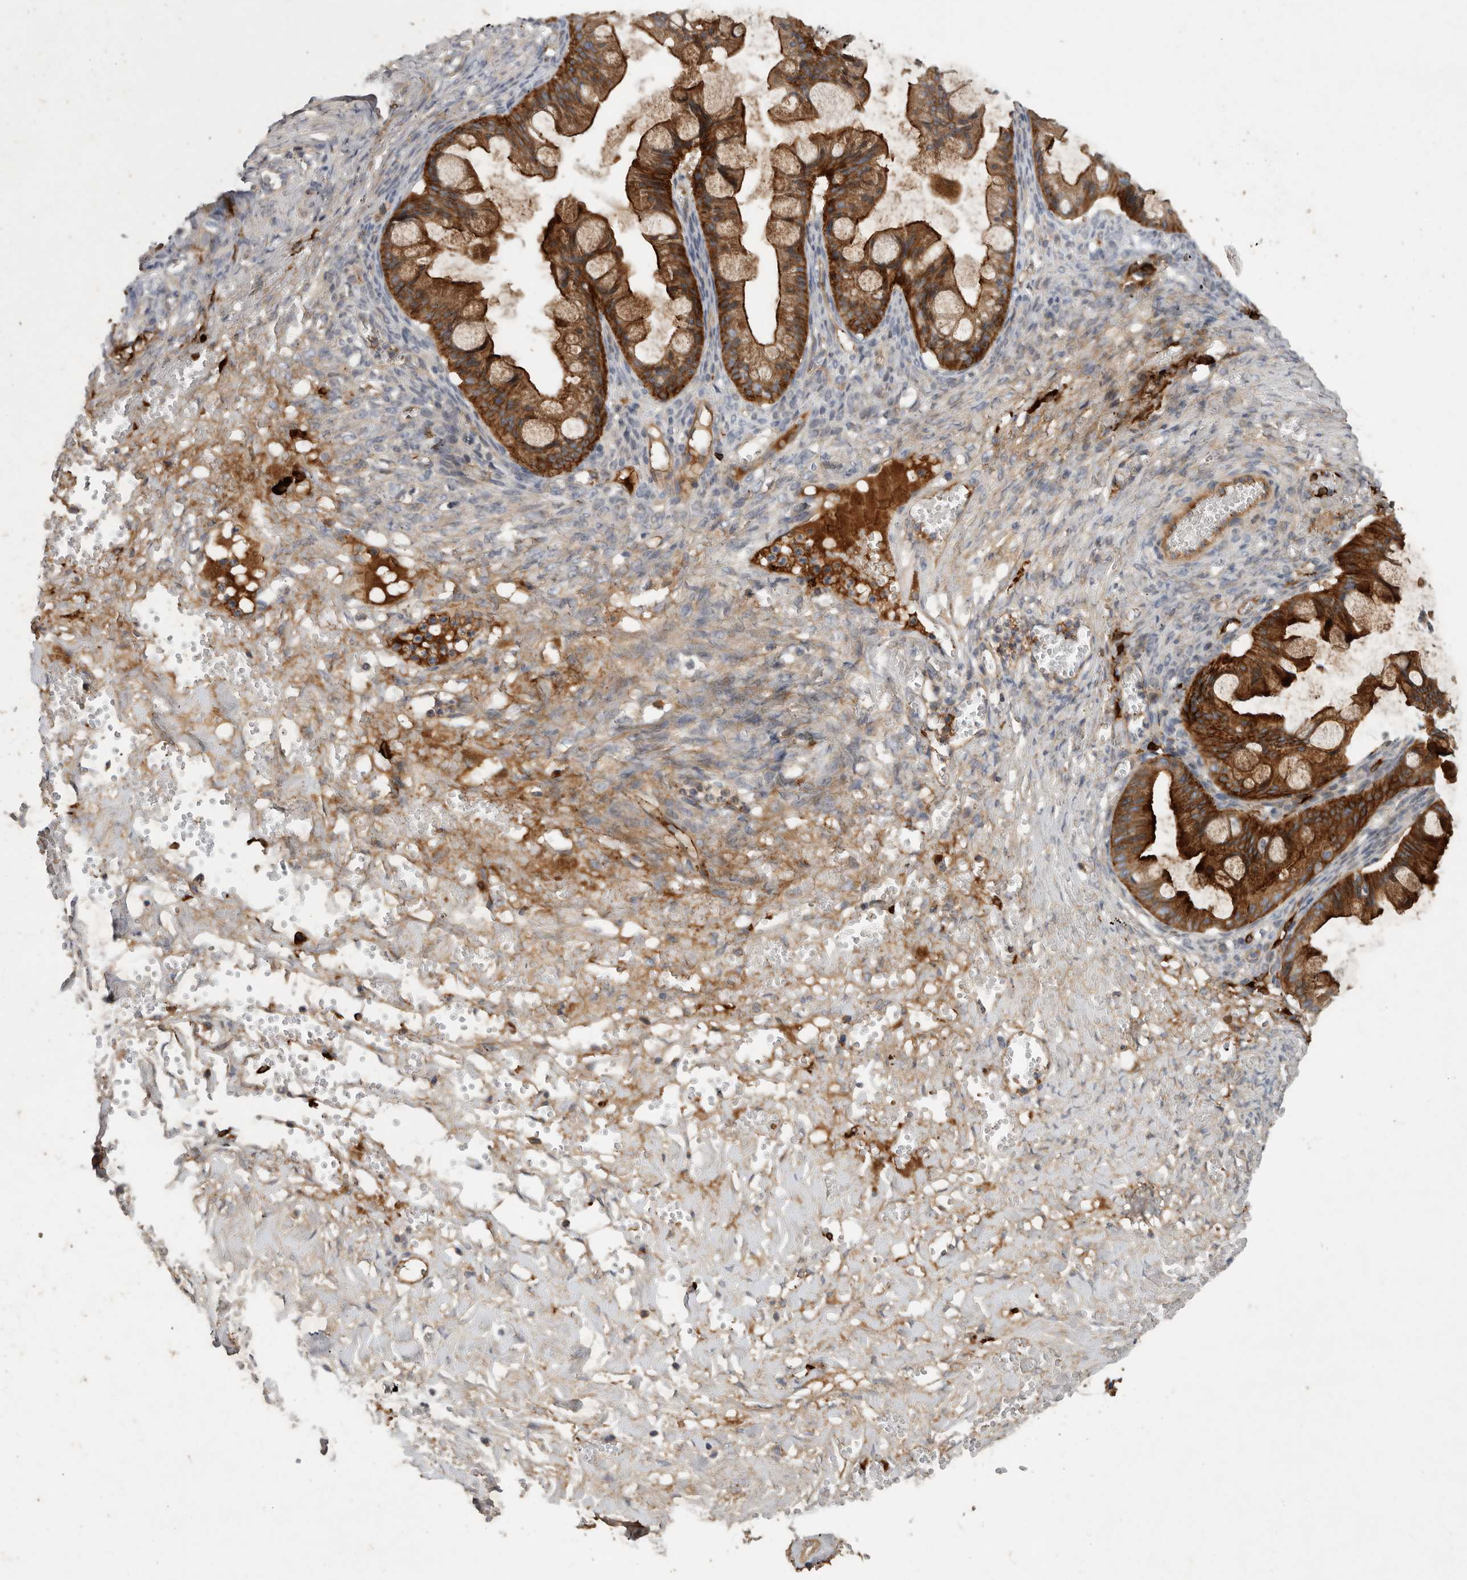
{"staining": {"intensity": "strong", "quantity": ">75%", "location": "cytoplasmic/membranous"}, "tissue": "ovarian cancer", "cell_type": "Tumor cells", "image_type": "cancer", "snomed": [{"axis": "morphology", "description": "Cystadenocarcinoma, mucinous, NOS"}, {"axis": "topography", "description": "Ovary"}], "caption": "IHC of human mucinous cystadenocarcinoma (ovarian) shows high levels of strong cytoplasmic/membranous positivity in approximately >75% of tumor cells.", "gene": "MLPH", "patient": {"sex": "female", "age": 73}}